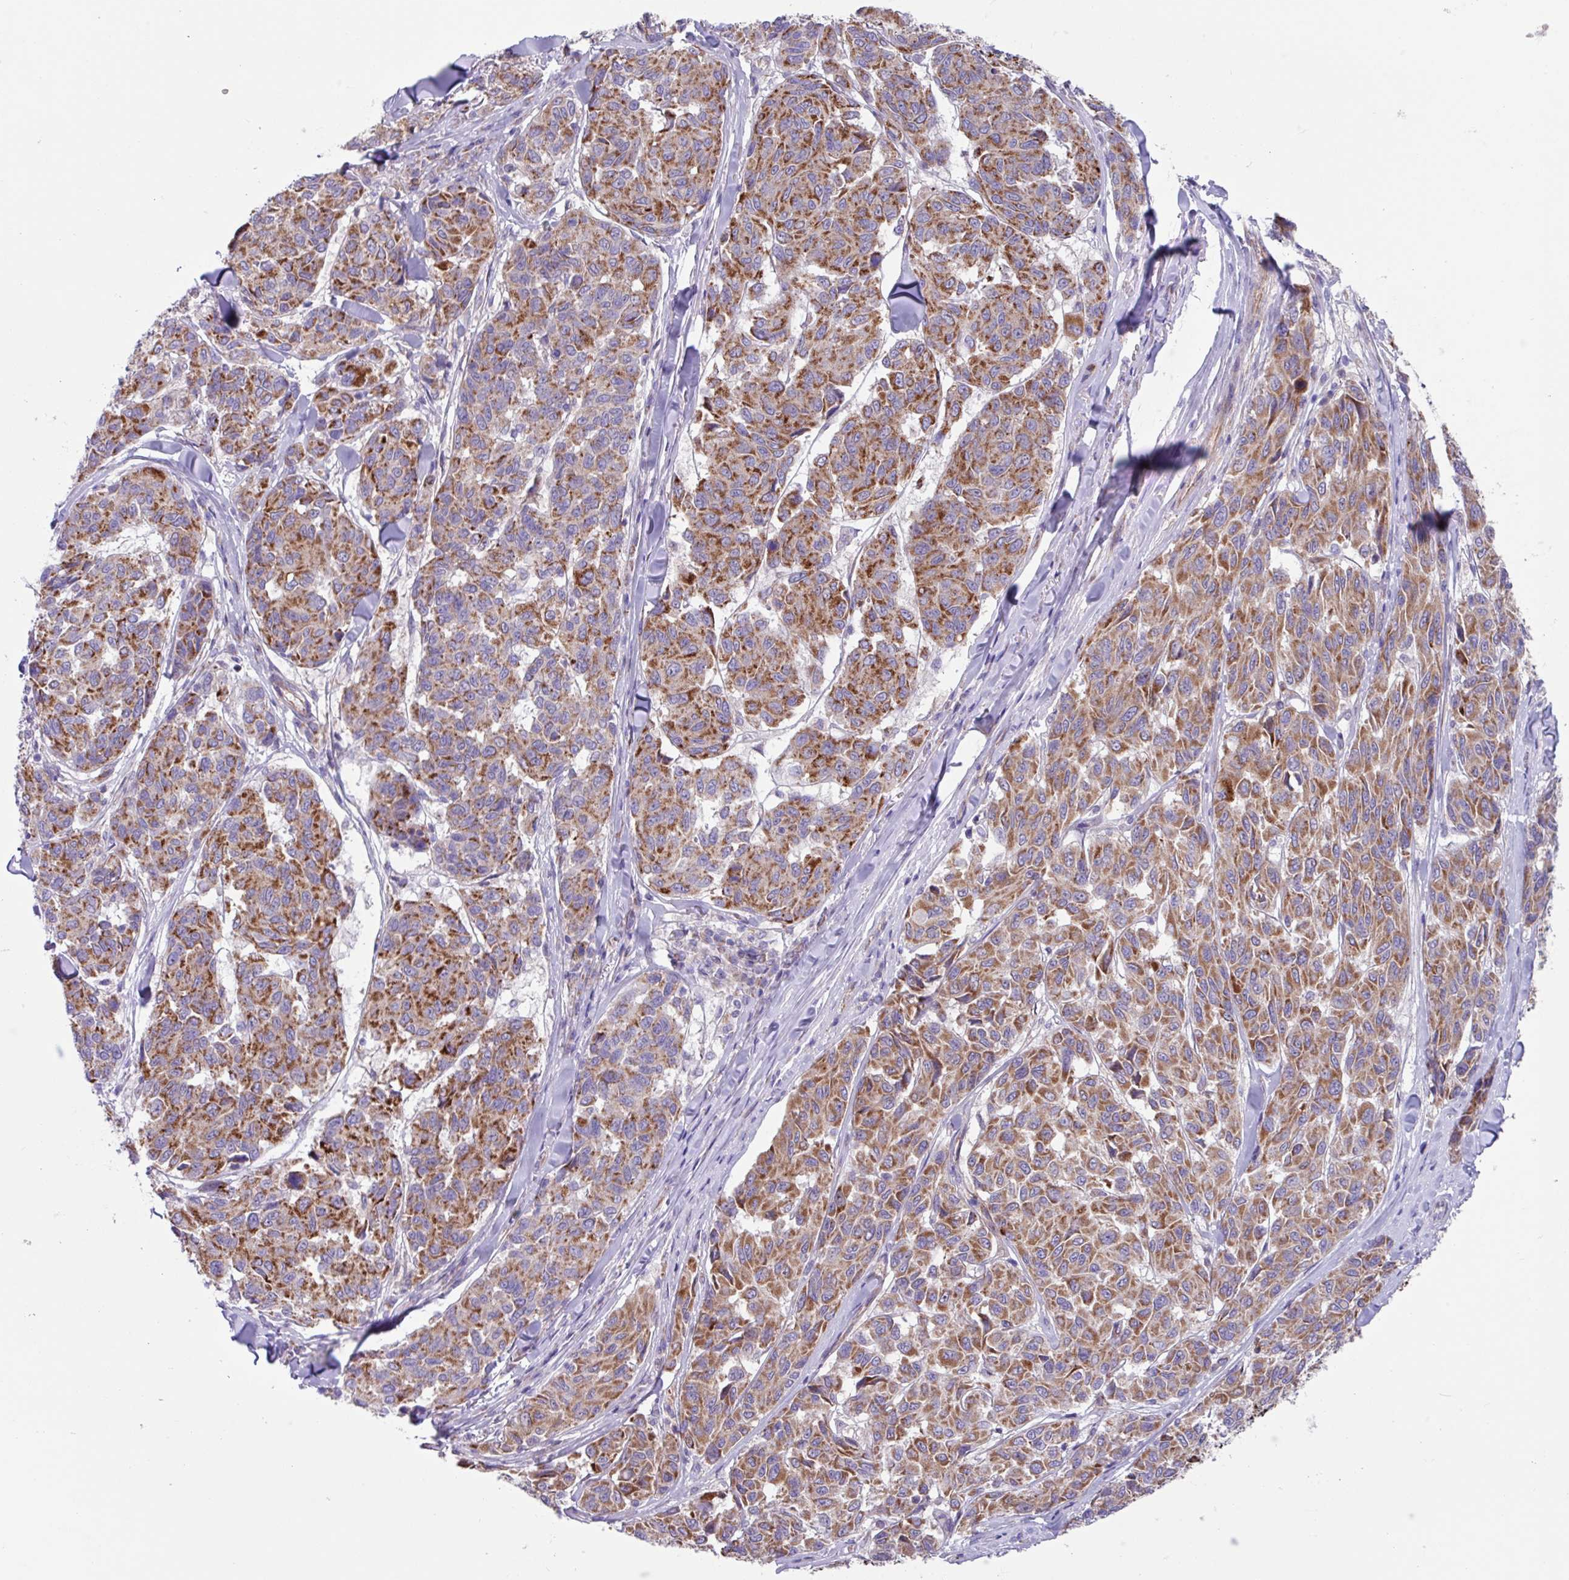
{"staining": {"intensity": "moderate", "quantity": ">75%", "location": "cytoplasmic/membranous"}, "tissue": "melanoma", "cell_type": "Tumor cells", "image_type": "cancer", "snomed": [{"axis": "morphology", "description": "Malignant melanoma, NOS"}, {"axis": "topography", "description": "Skin"}], "caption": "Protein analysis of melanoma tissue exhibits moderate cytoplasmic/membranous positivity in about >75% of tumor cells. Ihc stains the protein in brown and the nuclei are stained blue.", "gene": "OTULIN", "patient": {"sex": "female", "age": 66}}